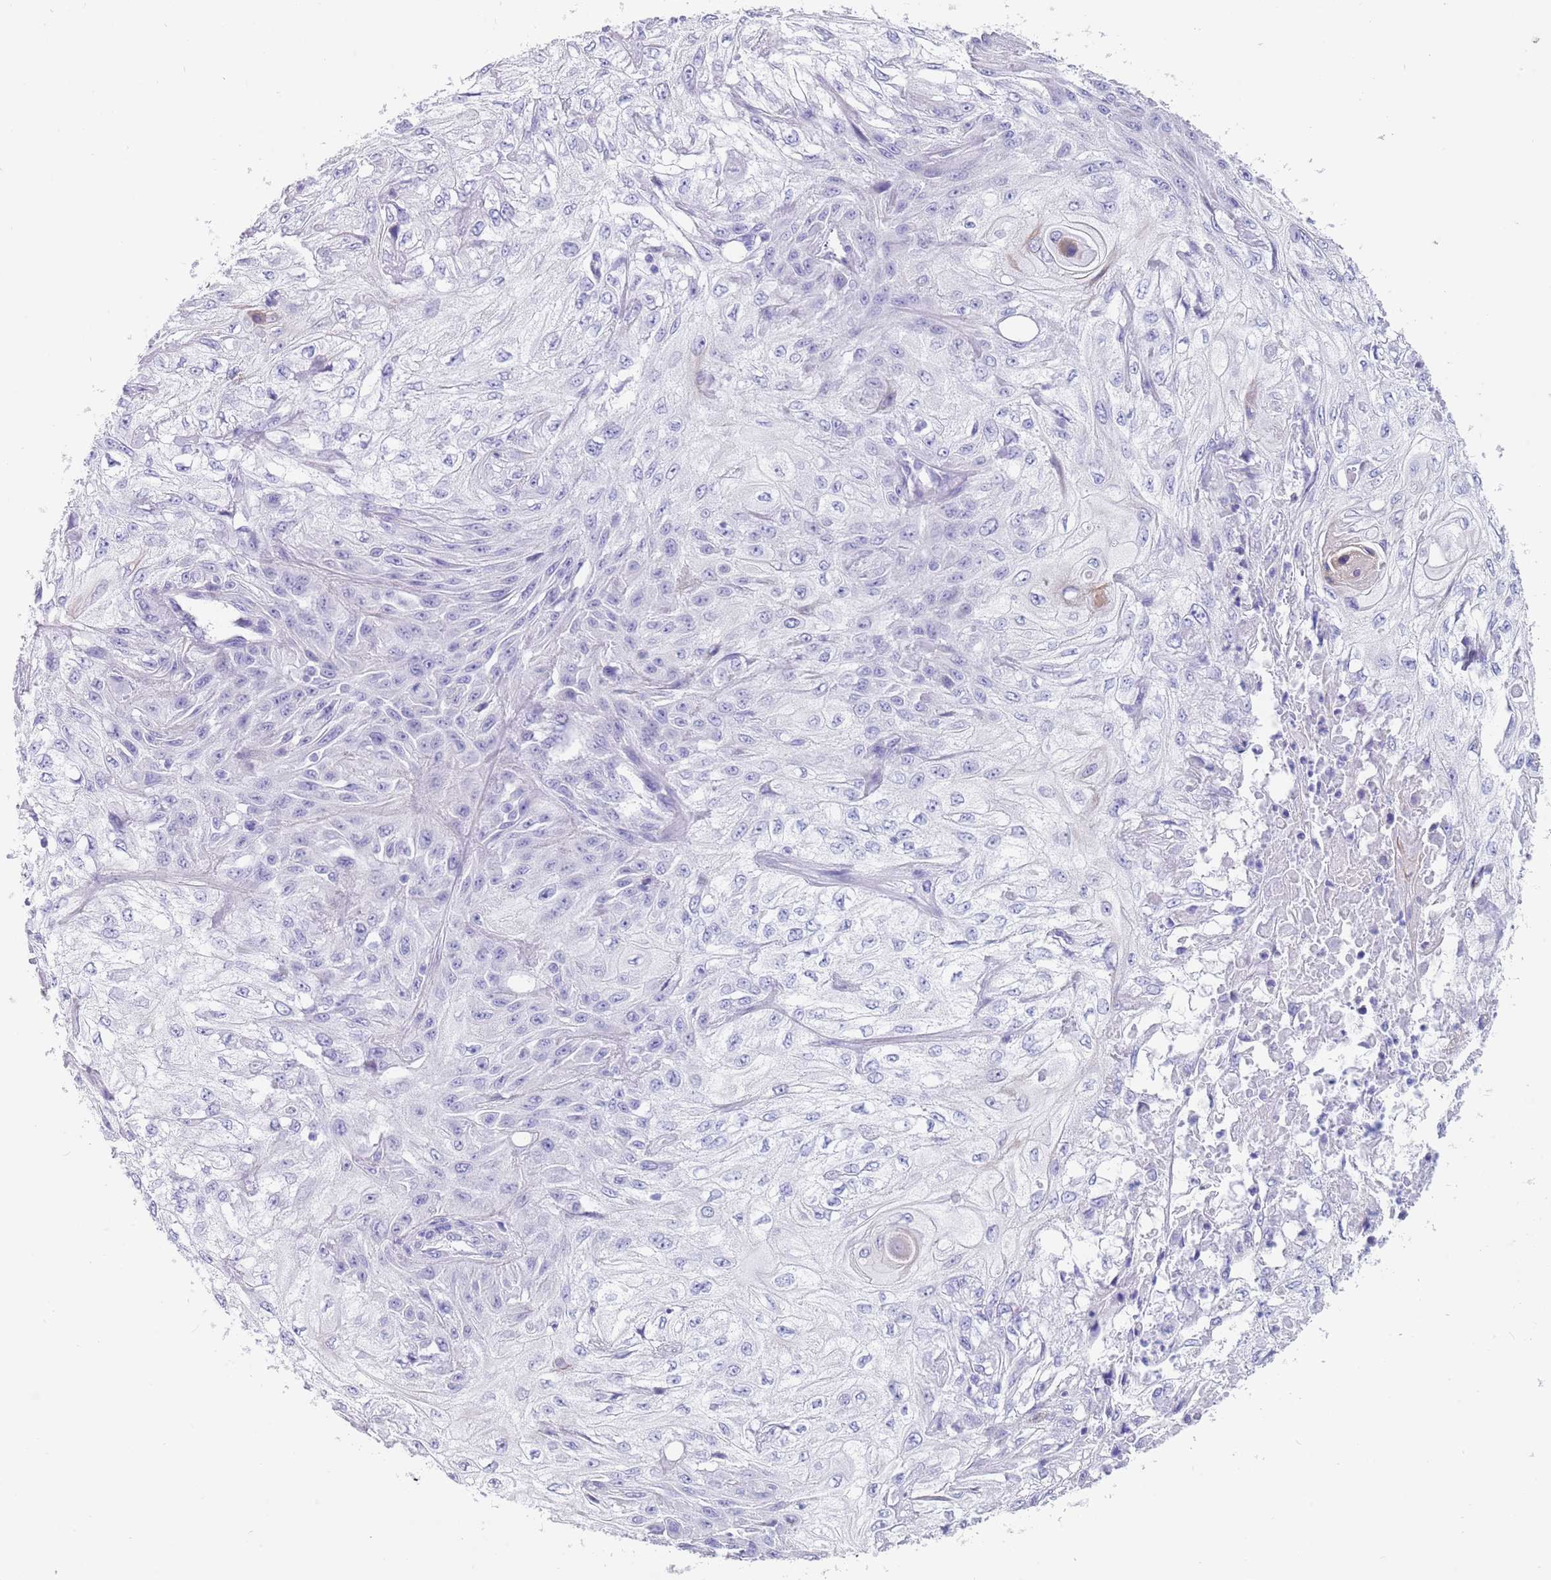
{"staining": {"intensity": "negative", "quantity": "none", "location": "none"}, "tissue": "skin cancer", "cell_type": "Tumor cells", "image_type": "cancer", "snomed": [{"axis": "morphology", "description": "Squamous cell carcinoma, NOS"}, {"axis": "morphology", "description": "Squamous cell carcinoma, metastatic, NOS"}, {"axis": "topography", "description": "Skin"}, {"axis": "topography", "description": "Lymph node"}], "caption": "An image of skin cancer stained for a protein exhibits no brown staining in tumor cells.", "gene": "CPXM2", "patient": {"sex": "male", "age": 75}}